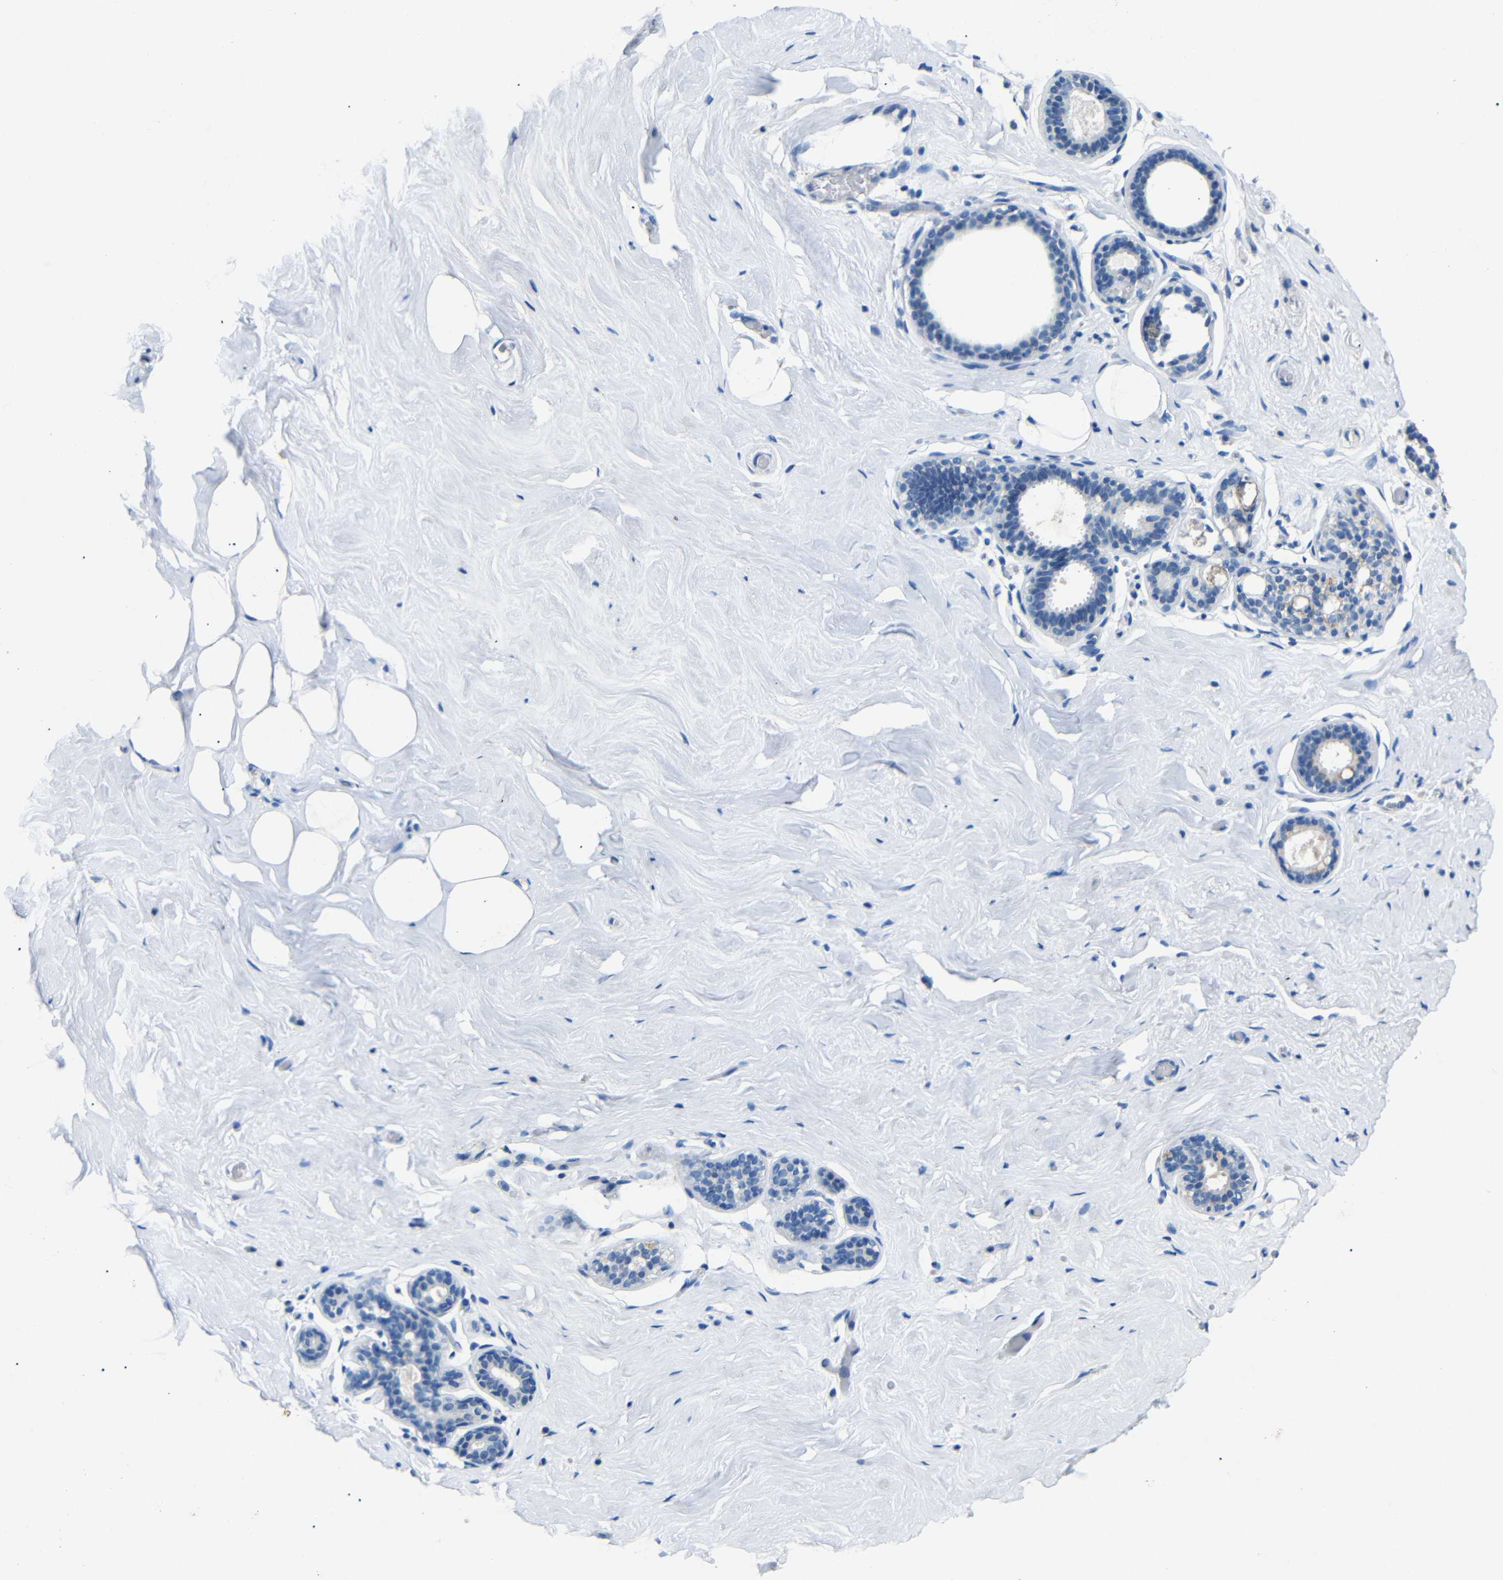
{"staining": {"intensity": "negative", "quantity": "none", "location": "none"}, "tissue": "breast", "cell_type": "Adipocytes", "image_type": "normal", "snomed": [{"axis": "morphology", "description": "Normal tissue, NOS"}, {"axis": "topography", "description": "Breast"}], "caption": "DAB (3,3'-diaminobenzidine) immunohistochemical staining of unremarkable breast demonstrates no significant positivity in adipocytes. (Brightfield microscopy of DAB (3,3'-diaminobenzidine) immunohistochemistry at high magnification).", "gene": "INCENP", "patient": {"sex": "female", "age": 75}}